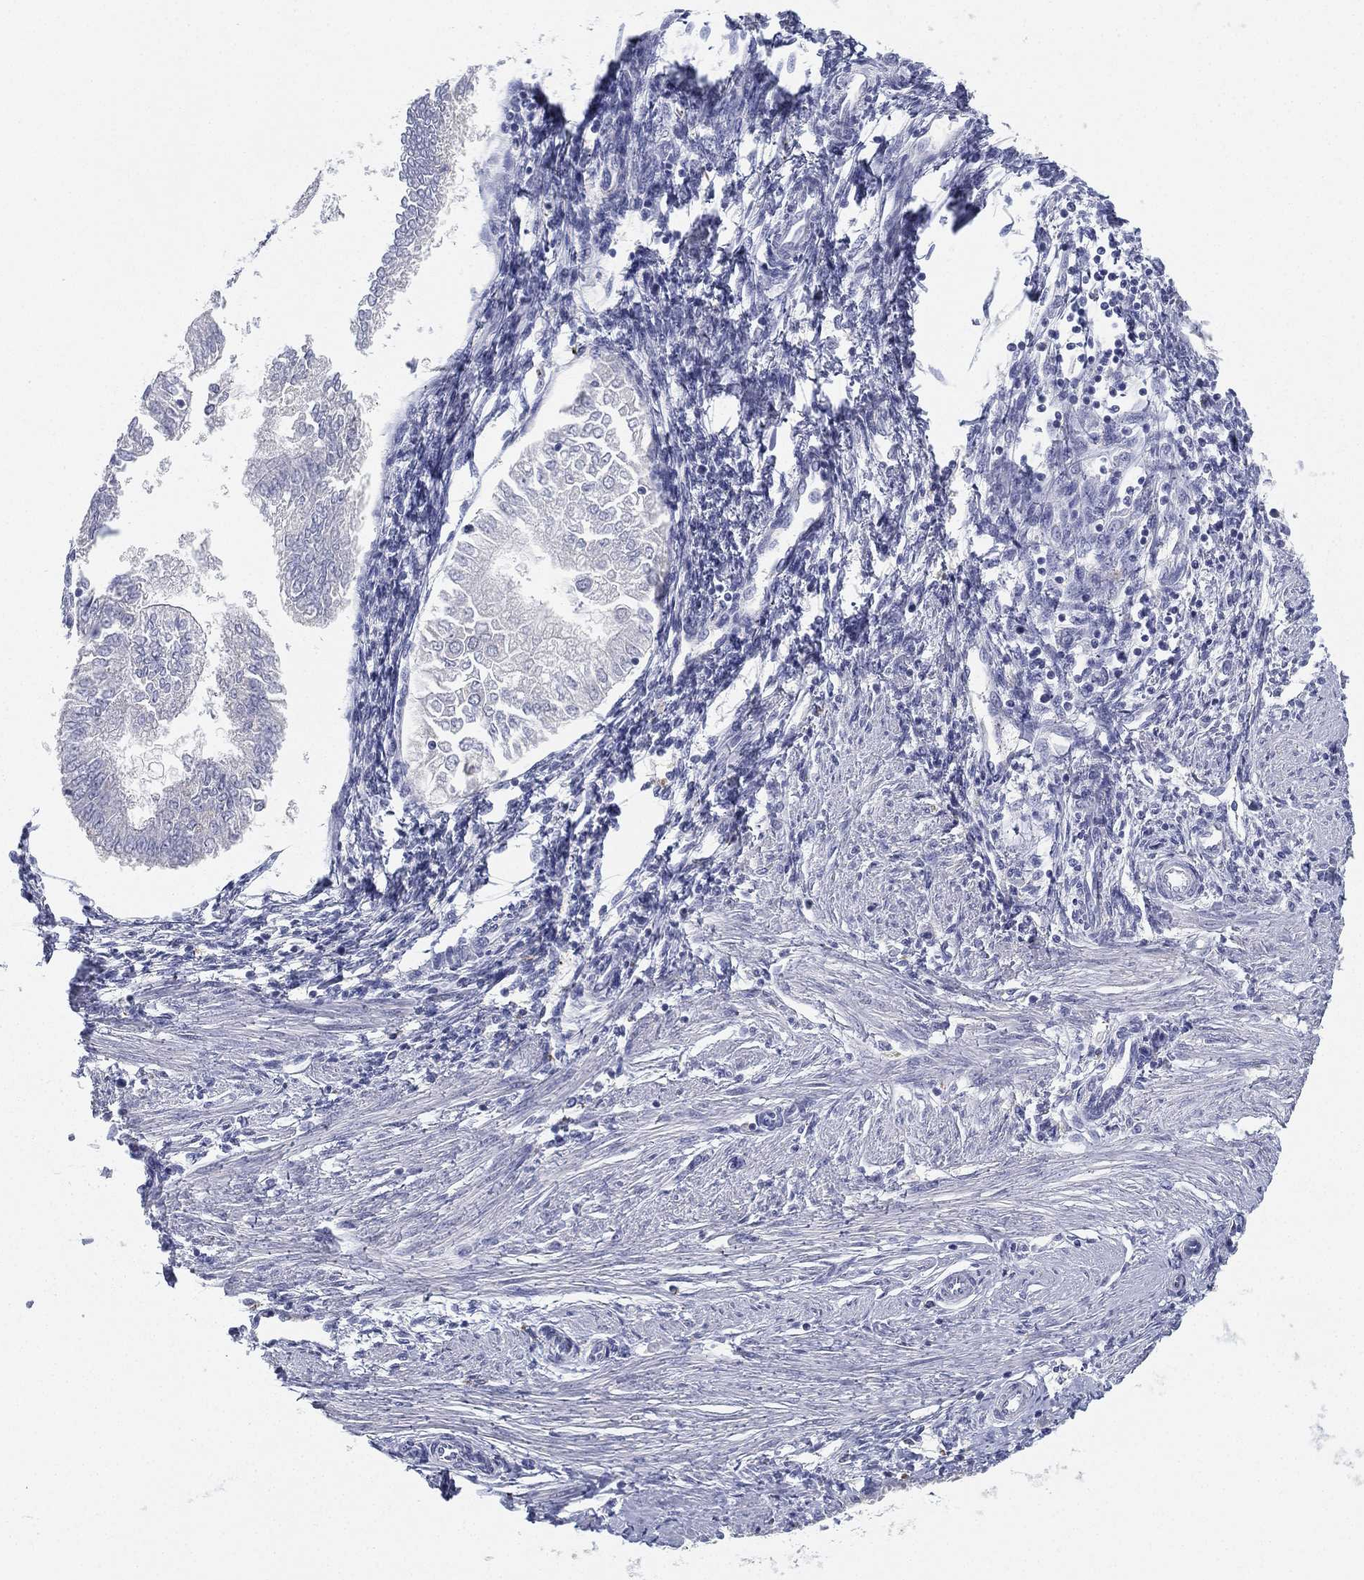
{"staining": {"intensity": "negative", "quantity": "none", "location": "none"}, "tissue": "endometrial cancer", "cell_type": "Tumor cells", "image_type": "cancer", "snomed": [{"axis": "morphology", "description": "Adenocarcinoma, NOS"}, {"axis": "topography", "description": "Endometrium"}], "caption": "Immunohistochemistry (IHC) image of endometrial cancer (adenocarcinoma) stained for a protein (brown), which demonstrates no expression in tumor cells.", "gene": "NPC2", "patient": {"sex": "female", "age": 53}}